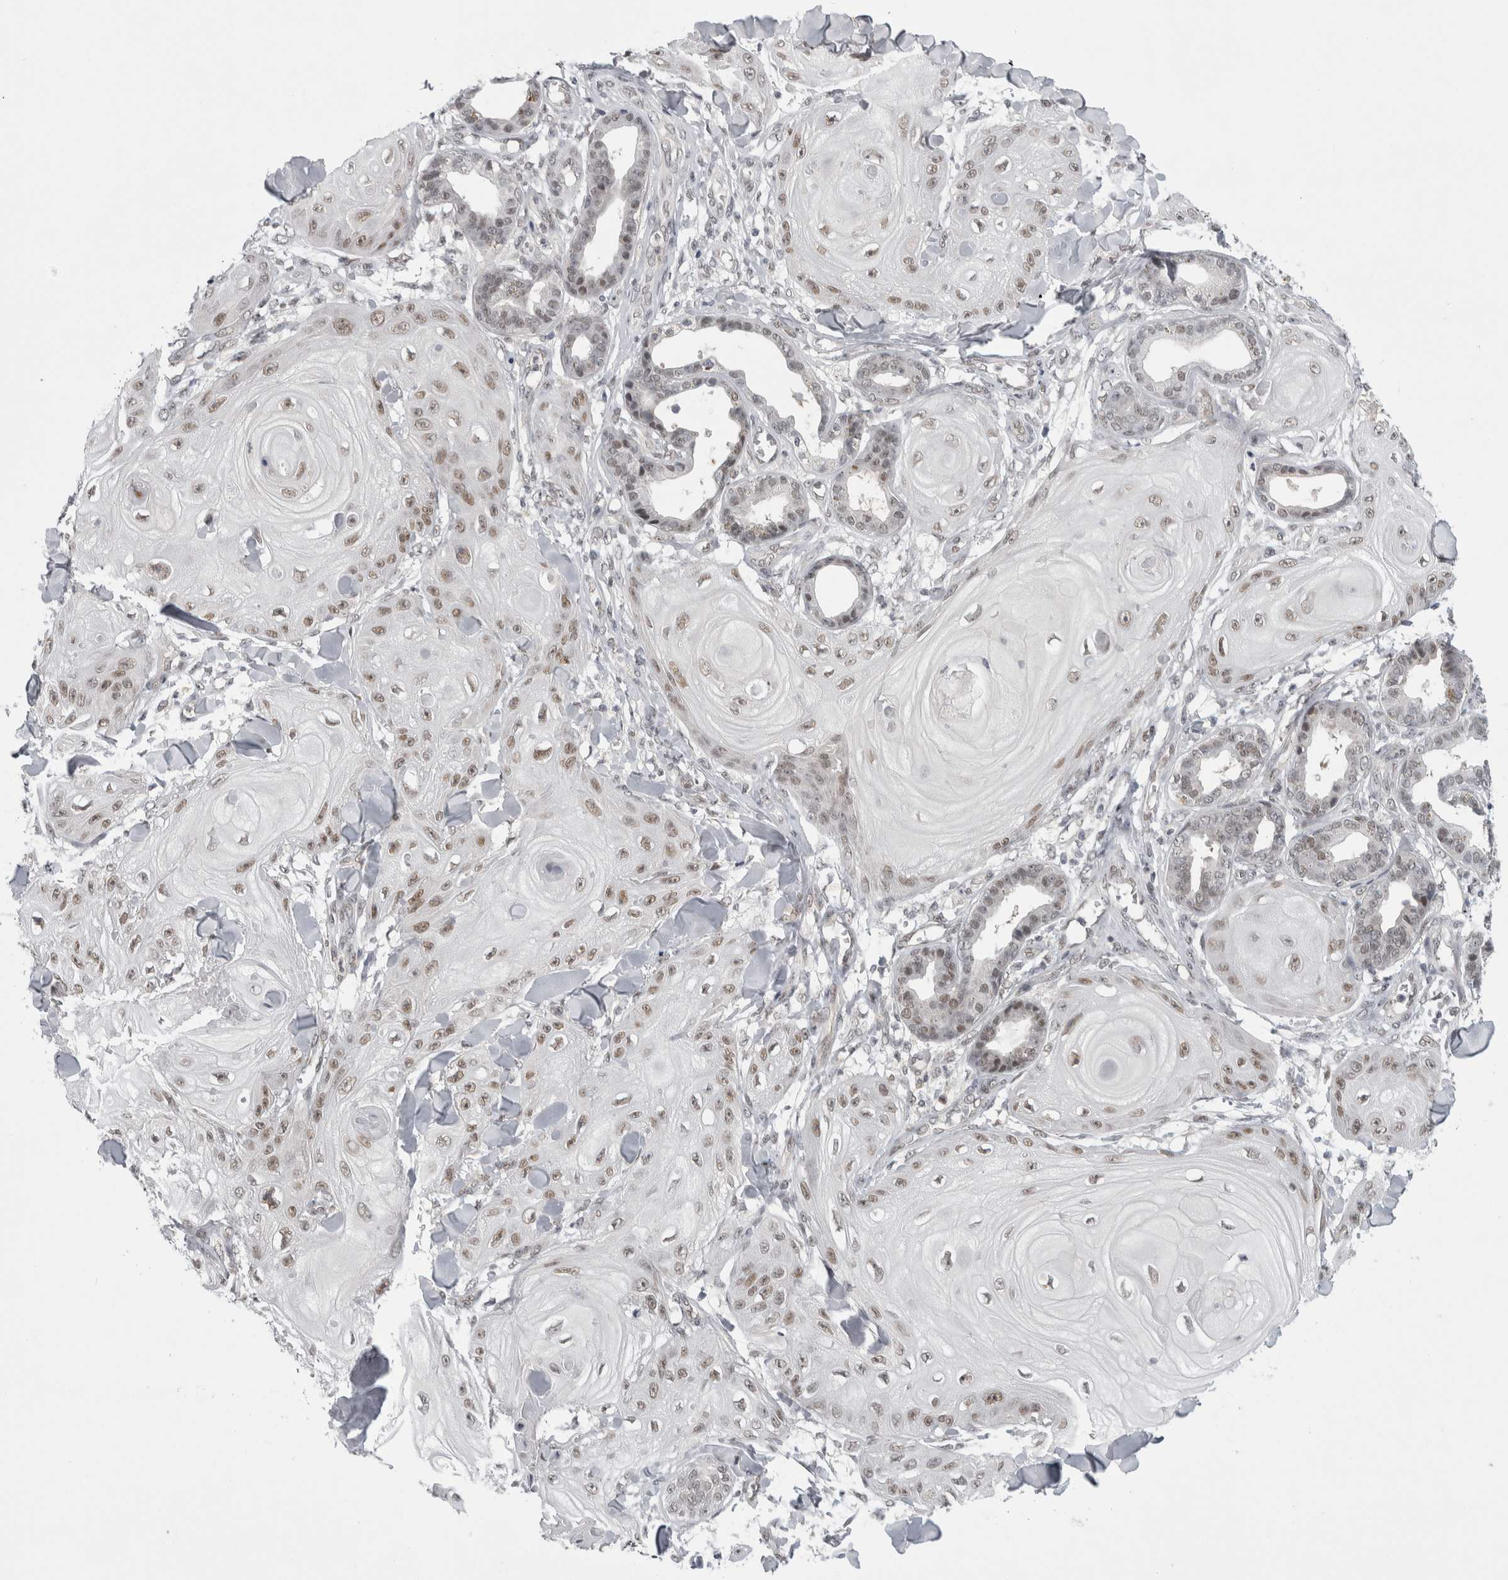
{"staining": {"intensity": "moderate", "quantity": ">75%", "location": "nuclear"}, "tissue": "skin cancer", "cell_type": "Tumor cells", "image_type": "cancer", "snomed": [{"axis": "morphology", "description": "Squamous cell carcinoma, NOS"}, {"axis": "topography", "description": "Skin"}], "caption": "IHC image of squamous cell carcinoma (skin) stained for a protein (brown), which shows medium levels of moderate nuclear staining in approximately >75% of tumor cells.", "gene": "PSMB2", "patient": {"sex": "male", "age": 74}}